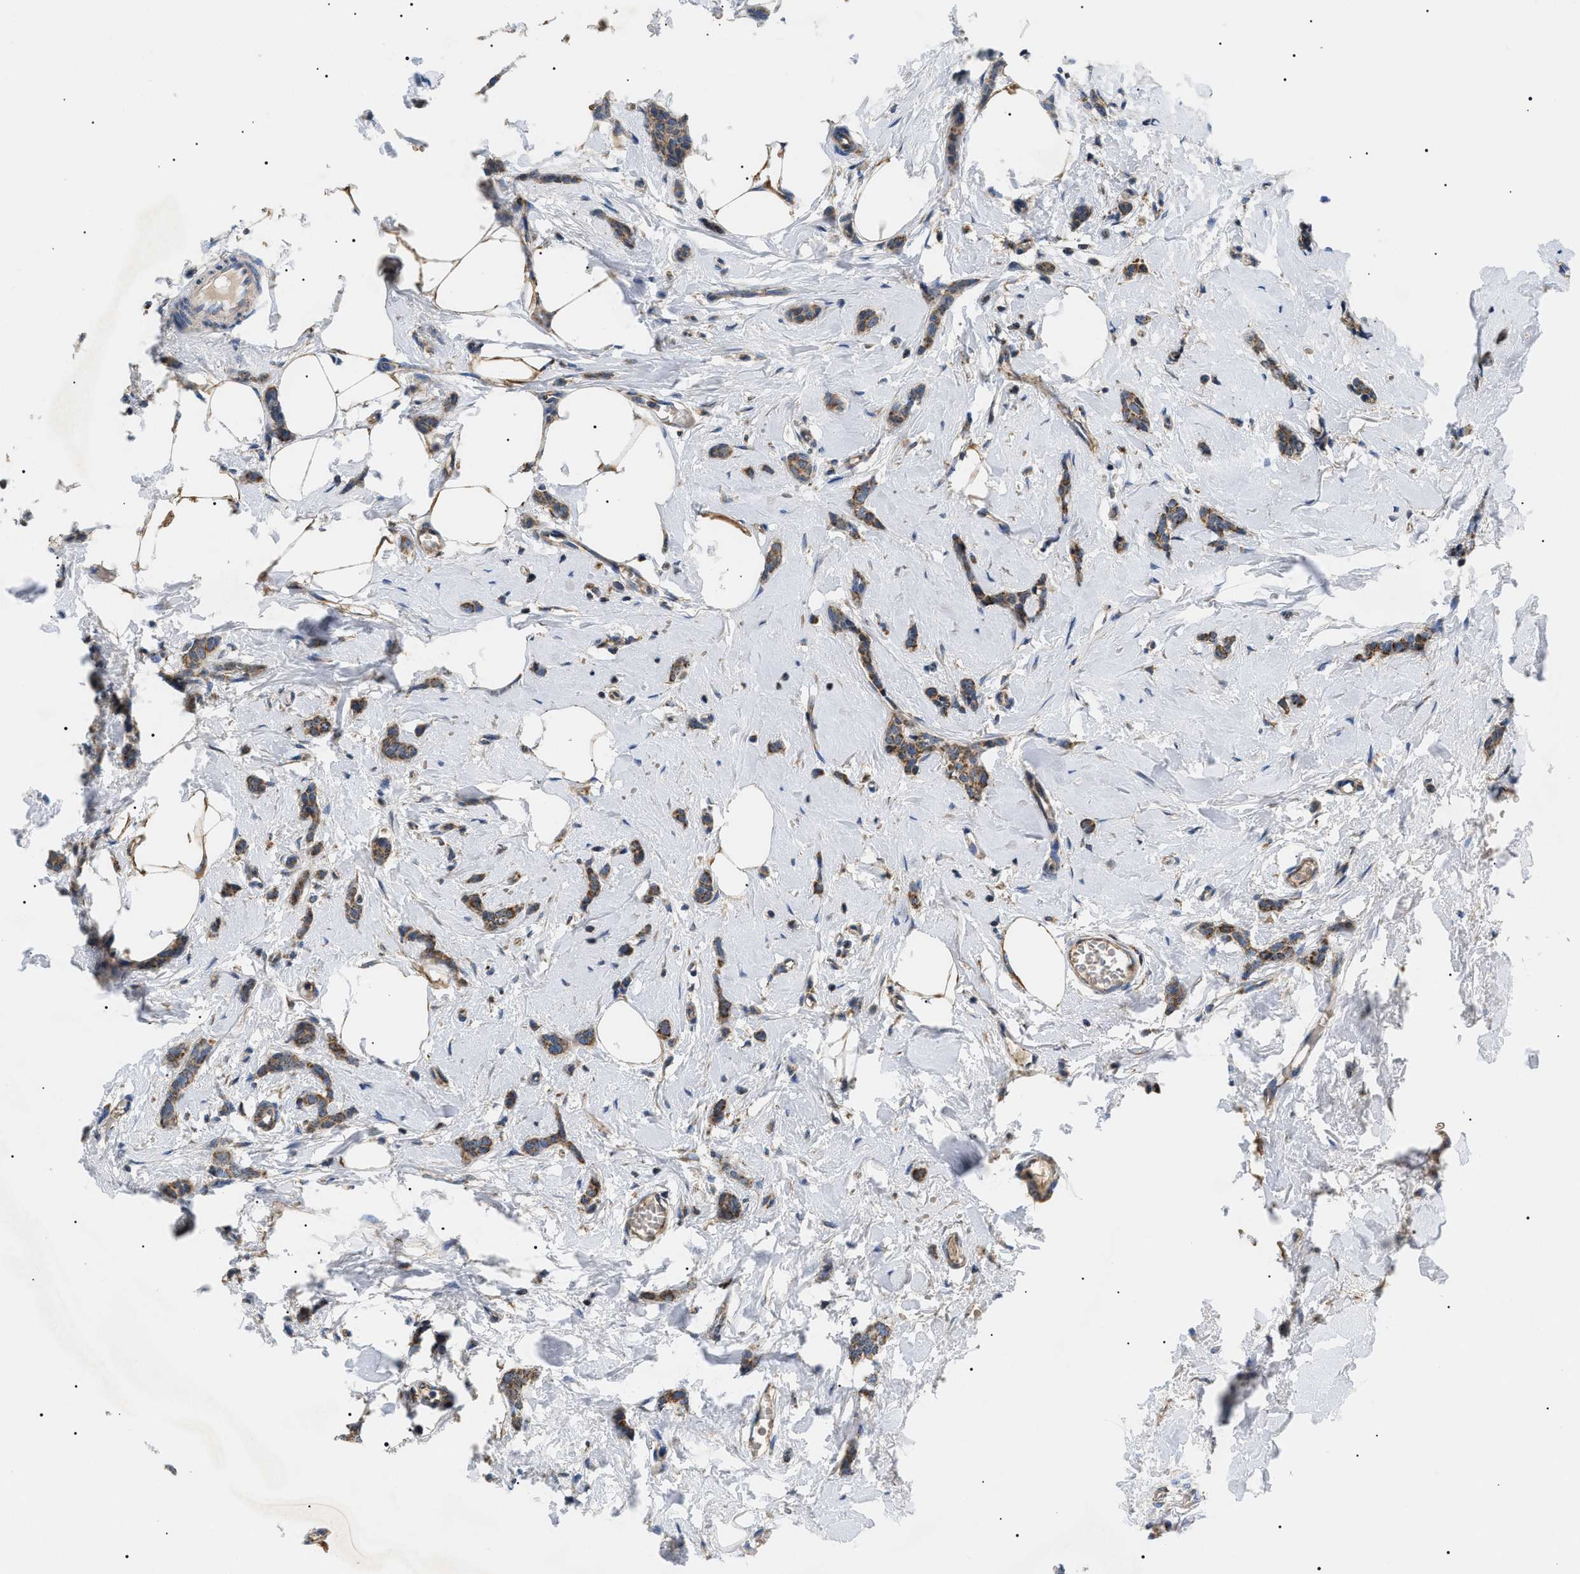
{"staining": {"intensity": "moderate", "quantity": ">75%", "location": "cytoplasmic/membranous"}, "tissue": "breast cancer", "cell_type": "Tumor cells", "image_type": "cancer", "snomed": [{"axis": "morphology", "description": "Lobular carcinoma"}, {"axis": "topography", "description": "Skin"}, {"axis": "topography", "description": "Breast"}], "caption": "Tumor cells show medium levels of moderate cytoplasmic/membranous expression in approximately >75% of cells in breast cancer.", "gene": "TOMM6", "patient": {"sex": "female", "age": 46}}